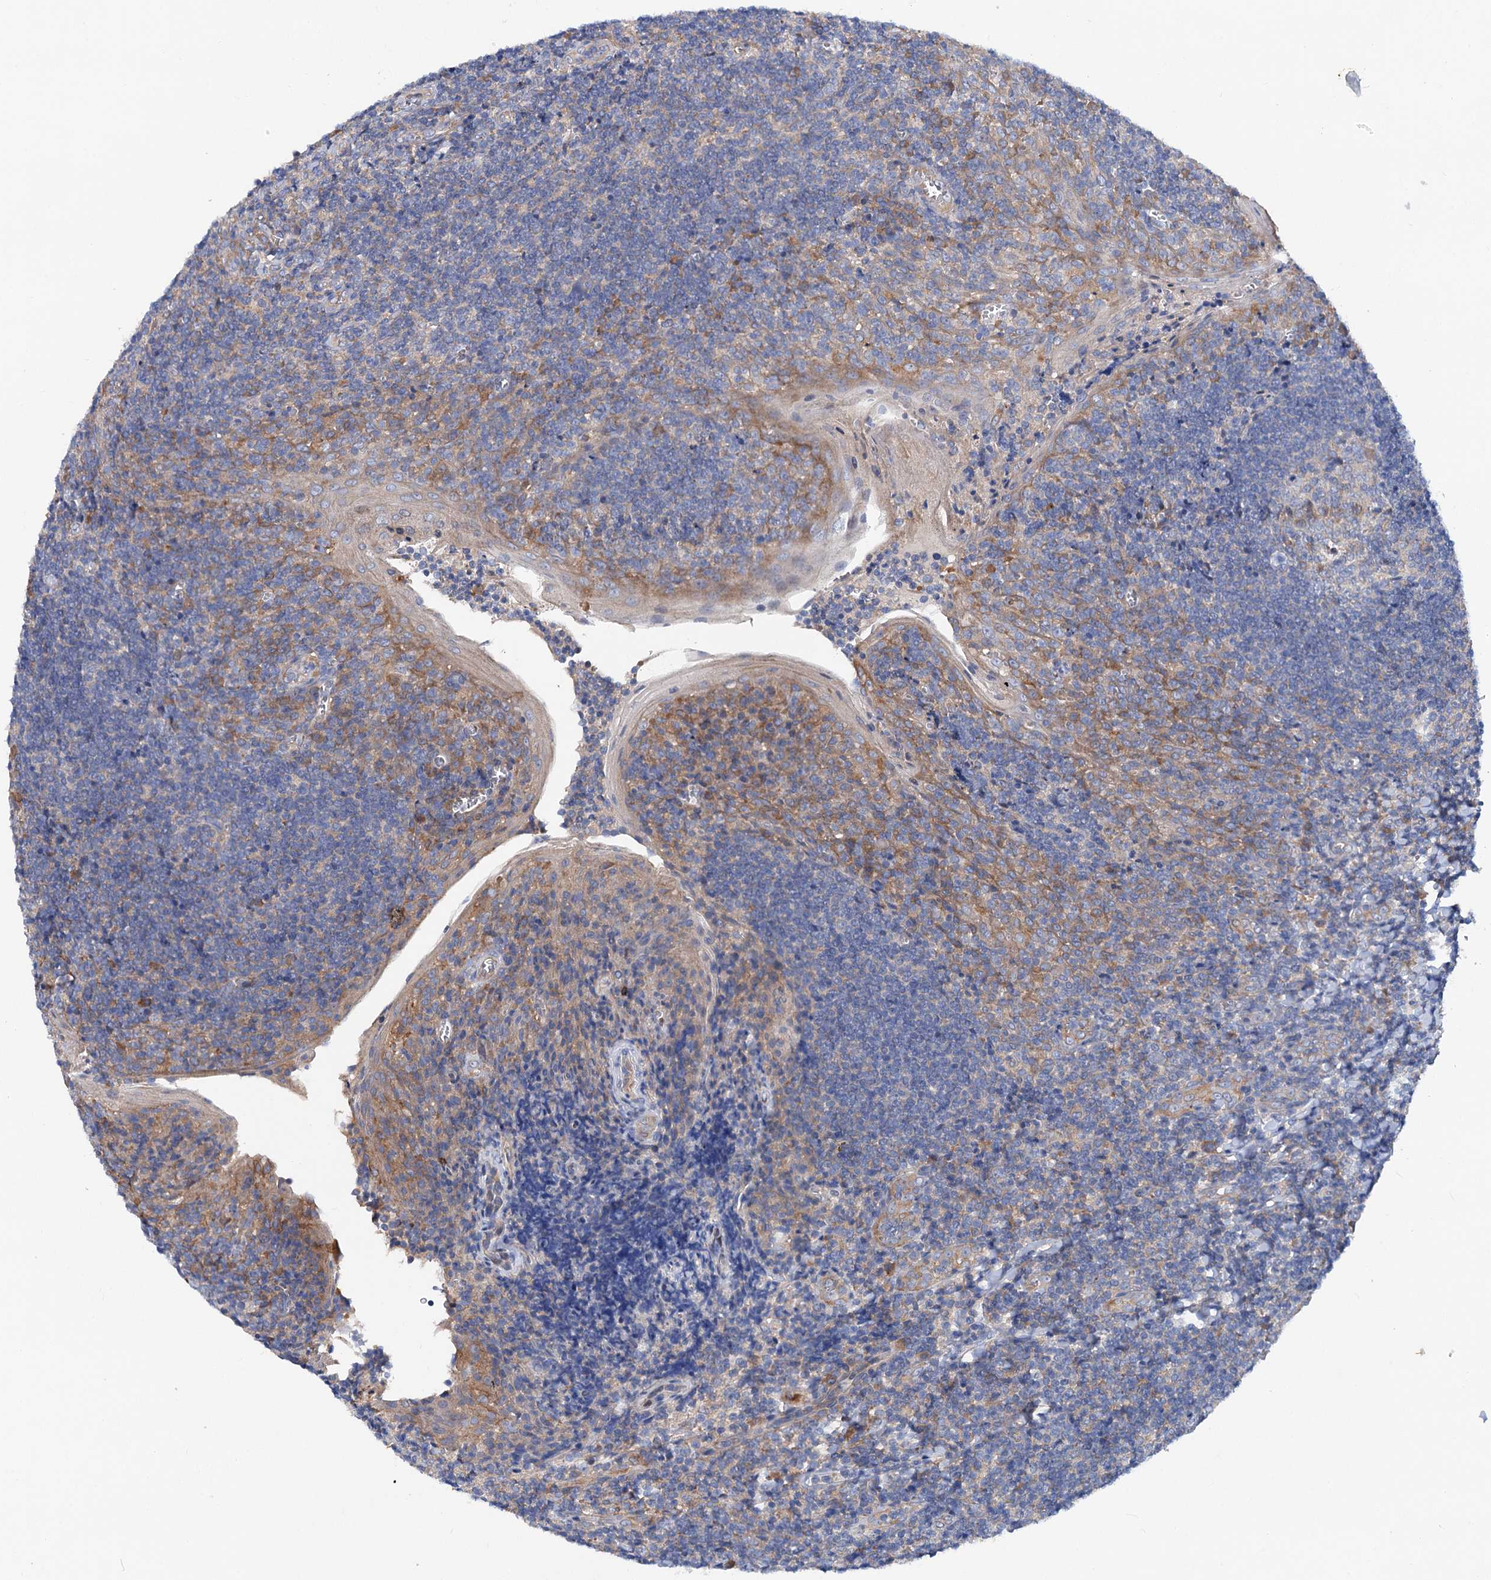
{"staining": {"intensity": "negative", "quantity": "none", "location": "none"}, "tissue": "tonsil", "cell_type": "Germinal center cells", "image_type": "normal", "snomed": [{"axis": "morphology", "description": "Normal tissue, NOS"}, {"axis": "topography", "description": "Tonsil"}], "caption": "High power microscopy image of an IHC image of normal tonsil, revealing no significant positivity in germinal center cells.", "gene": "TRIM55", "patient": {"sex": "male", "age": 27}}